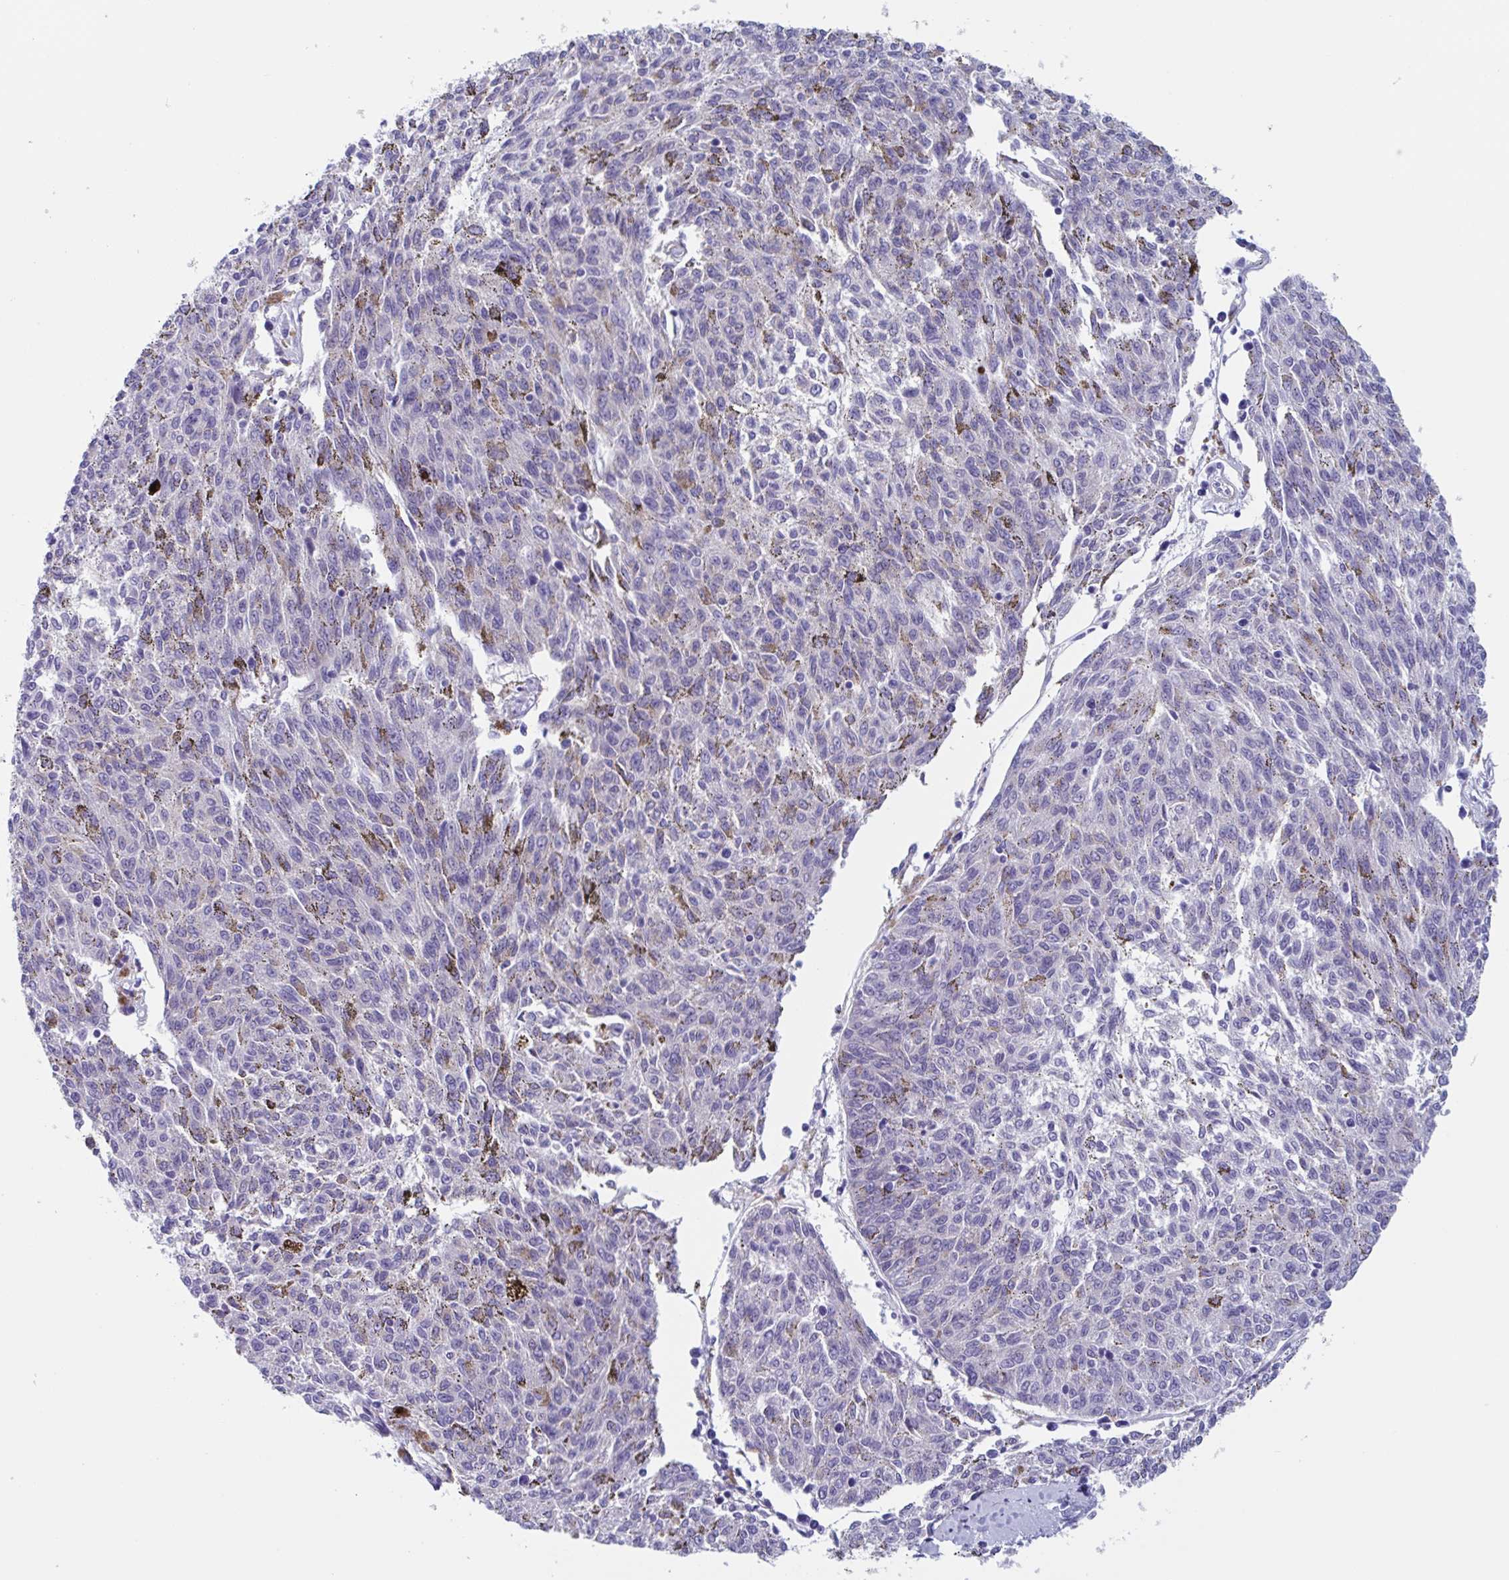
{"staining": {"intensity": "negative", "quantity": "none", "location": "none"}, "tissue": "melanoma", "cell_type": "Tumor cells", "image_type": "cancer", "snomed": [{"axis": "morphology", "description": "Malignant melanoma, NOS"}, {"axis": "topography", "description": "Skin"}], "caption": "Tumor cells are negative for protein expression in human malignant melanoma. The staining was performed using DAB to visualize the protein expression in brown, while the nuclei were stained in blue with hematoxylin (Magnification: 20x).", "gene": "LPIN3", "patient": {"sex": "female", "age": 72}}